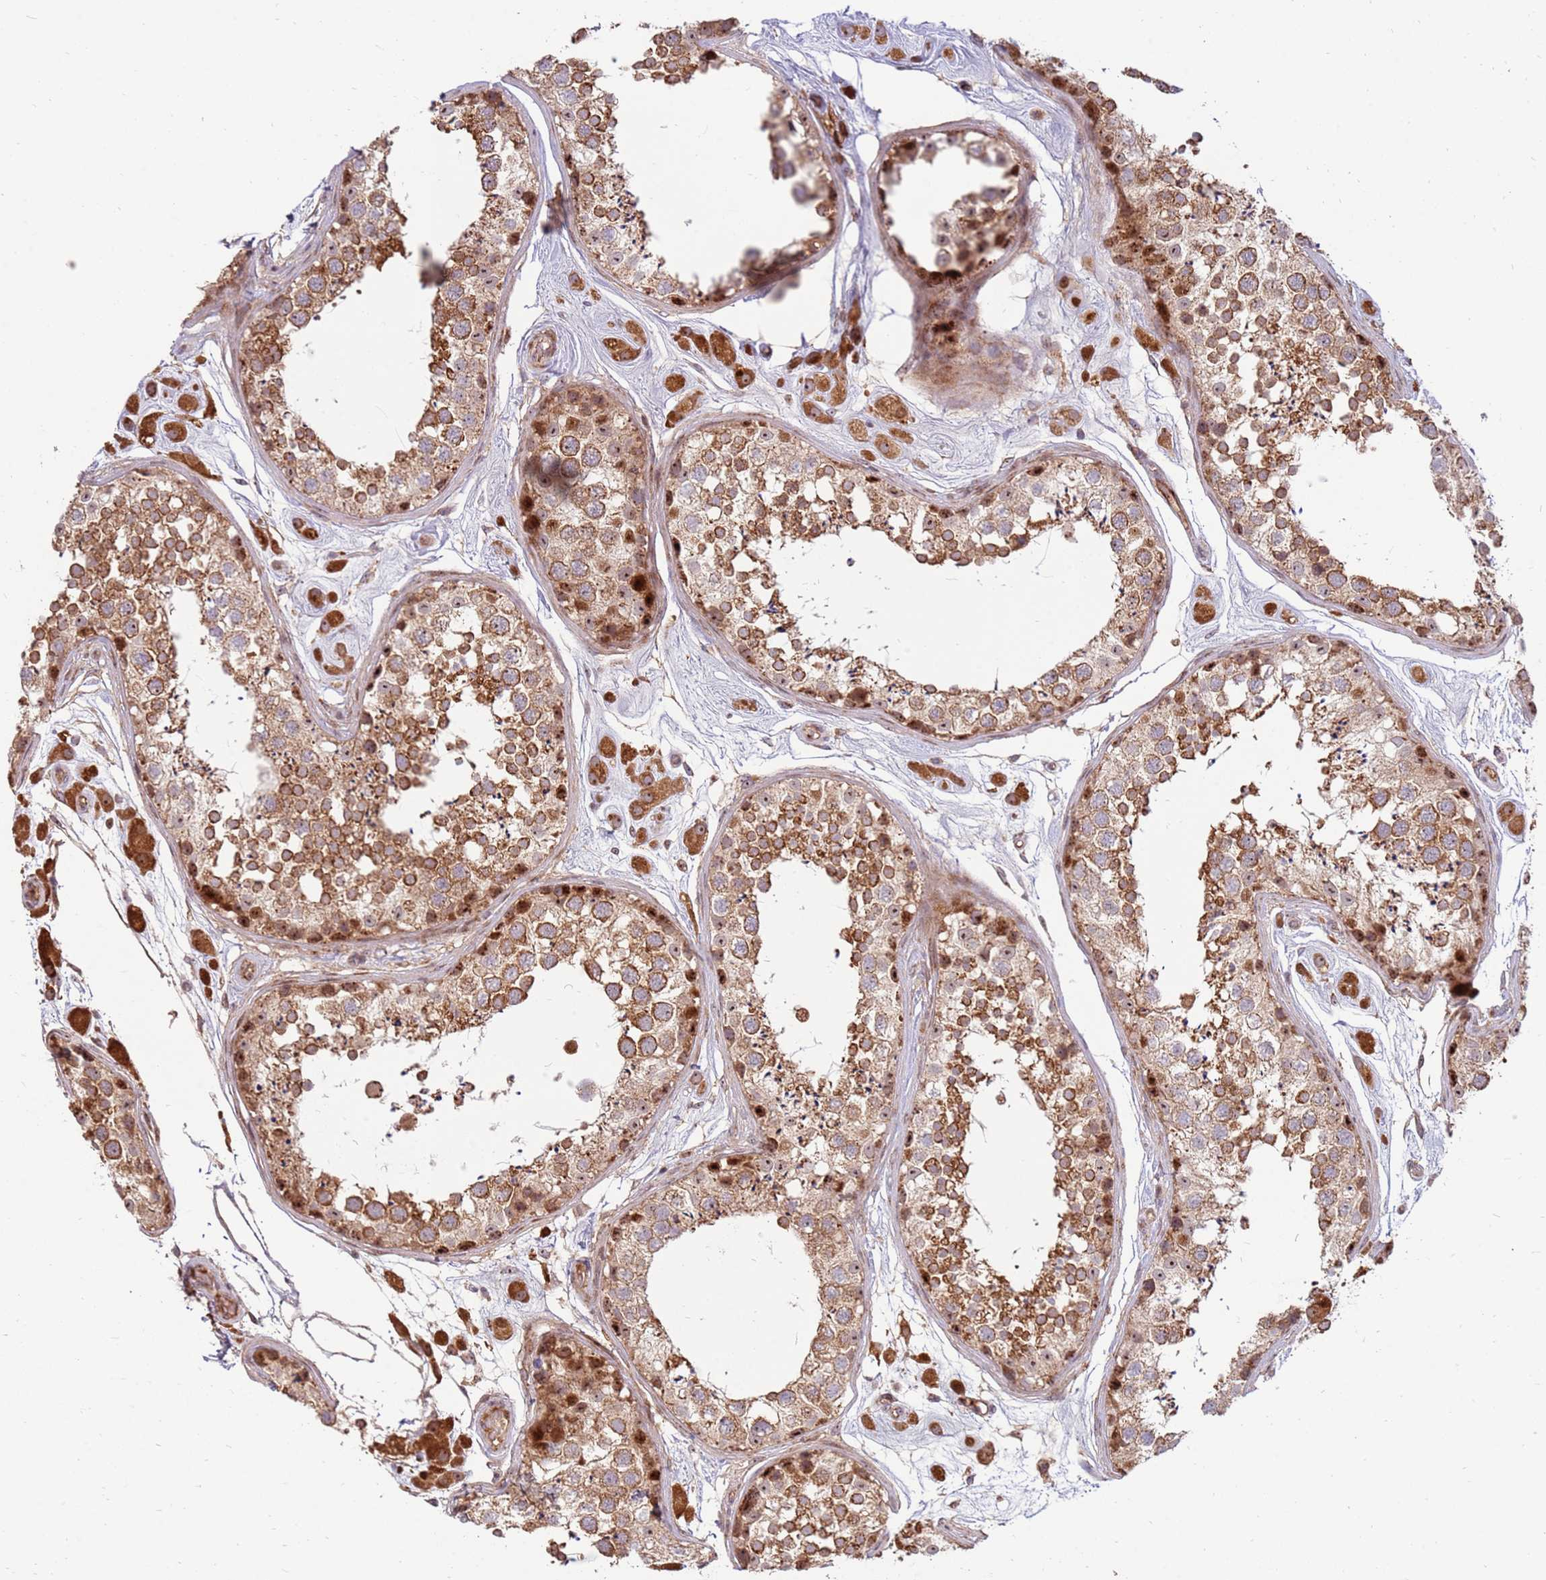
{"staining": {"intensity": "strong", "quantity": ">75%", "location": "cytoplasmic/membranous,nuclear"}, "tissue": "testis", "cell_type": "Cells in seminiferous ducts", "image_type": "normal", "snomed": [{"axis": "morphology", "description": "Normal tissue, NOS"}, {"axis": "topography", "description": "Testis"}], "caption": "Approximately >75% of cells in seminiferous ducts in normal human testis show strong cytoplasmic/membranous,nuclear protein positivity as visualized by brown immunohistochemical staining.", "gene": "KIF25", "patient": {"sex": "male", "age": 25}}